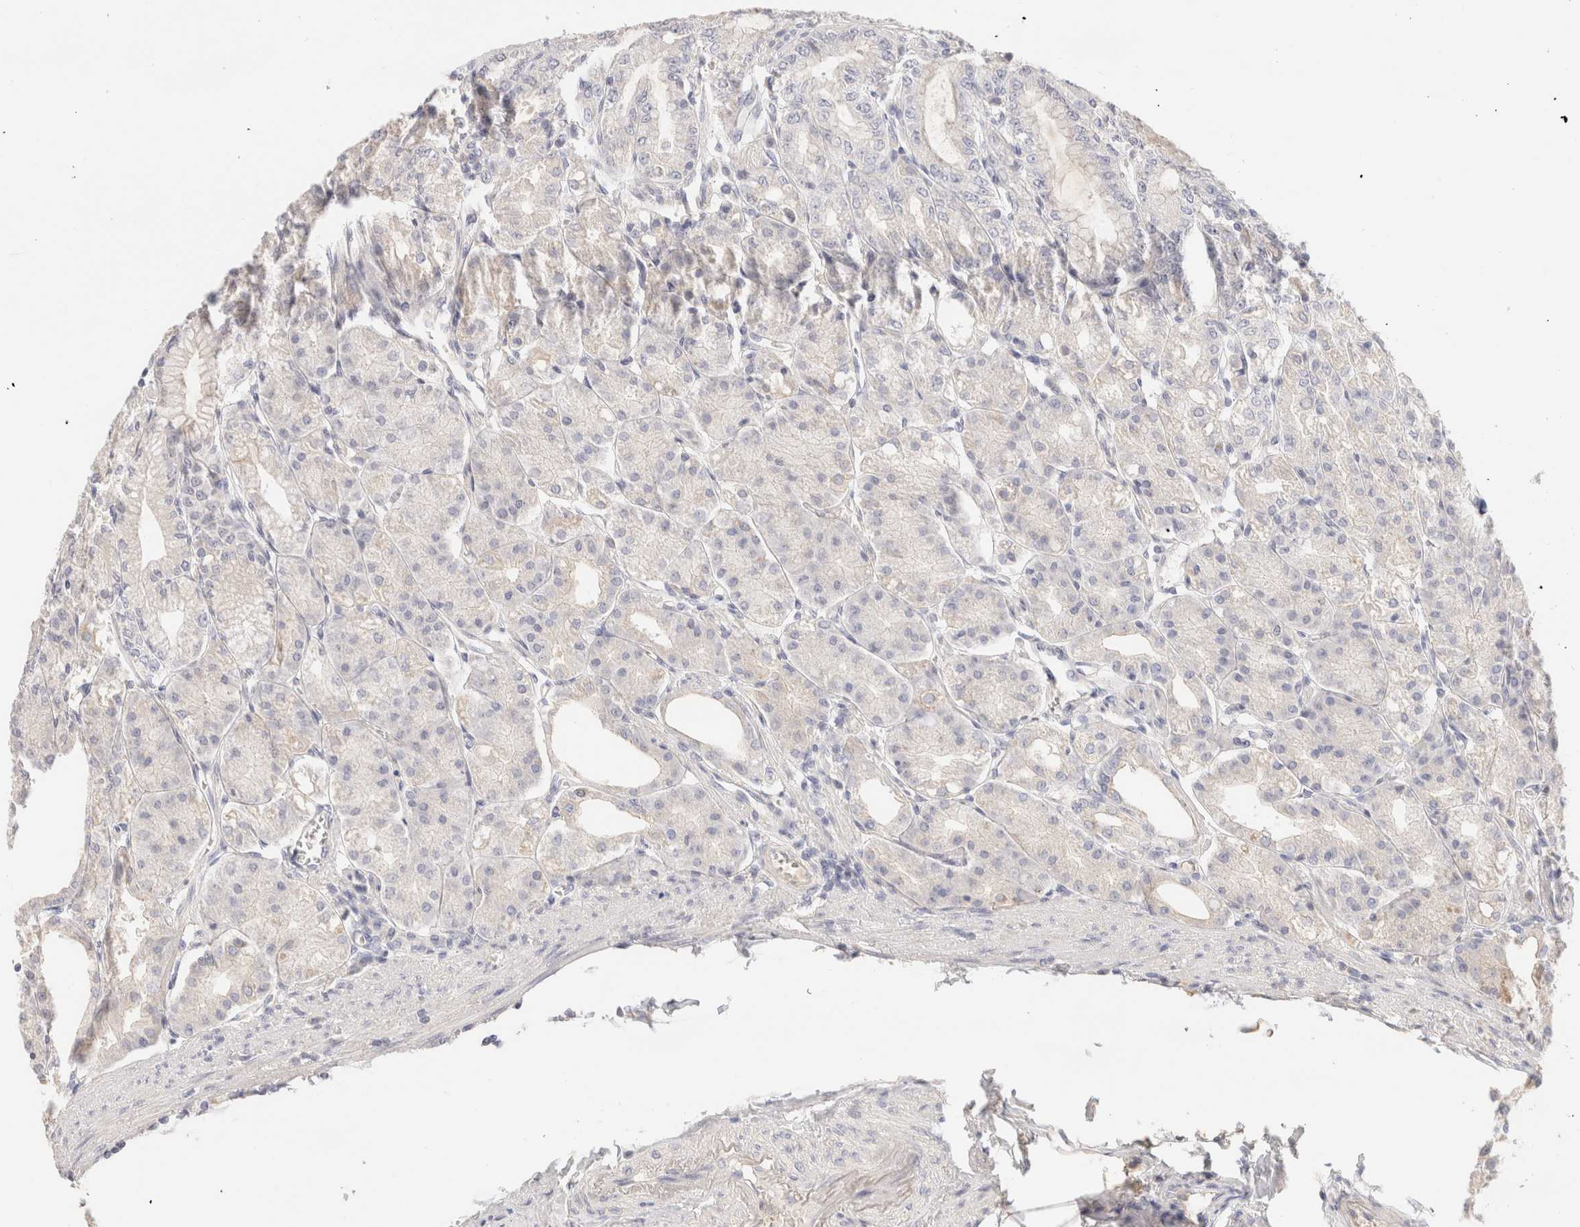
{"staining": {"intensity": "negative", "quantity": "none", "location": "none"}, "tissue": "stomach", "cell_type": "Glandular cells", "image_type": "normal", "snomed": [{"axis": "morphology", "description": "Normal tissue, NOS"}, {"axis": "topography", "description": "Stomach, lower"}], "caption": "Human stomach stained for a protein using immunohistochemistry shows no positivity in glandular cells.", "gene": "SCGB2A2", "patient": {"sex": "male", "age": 71}}